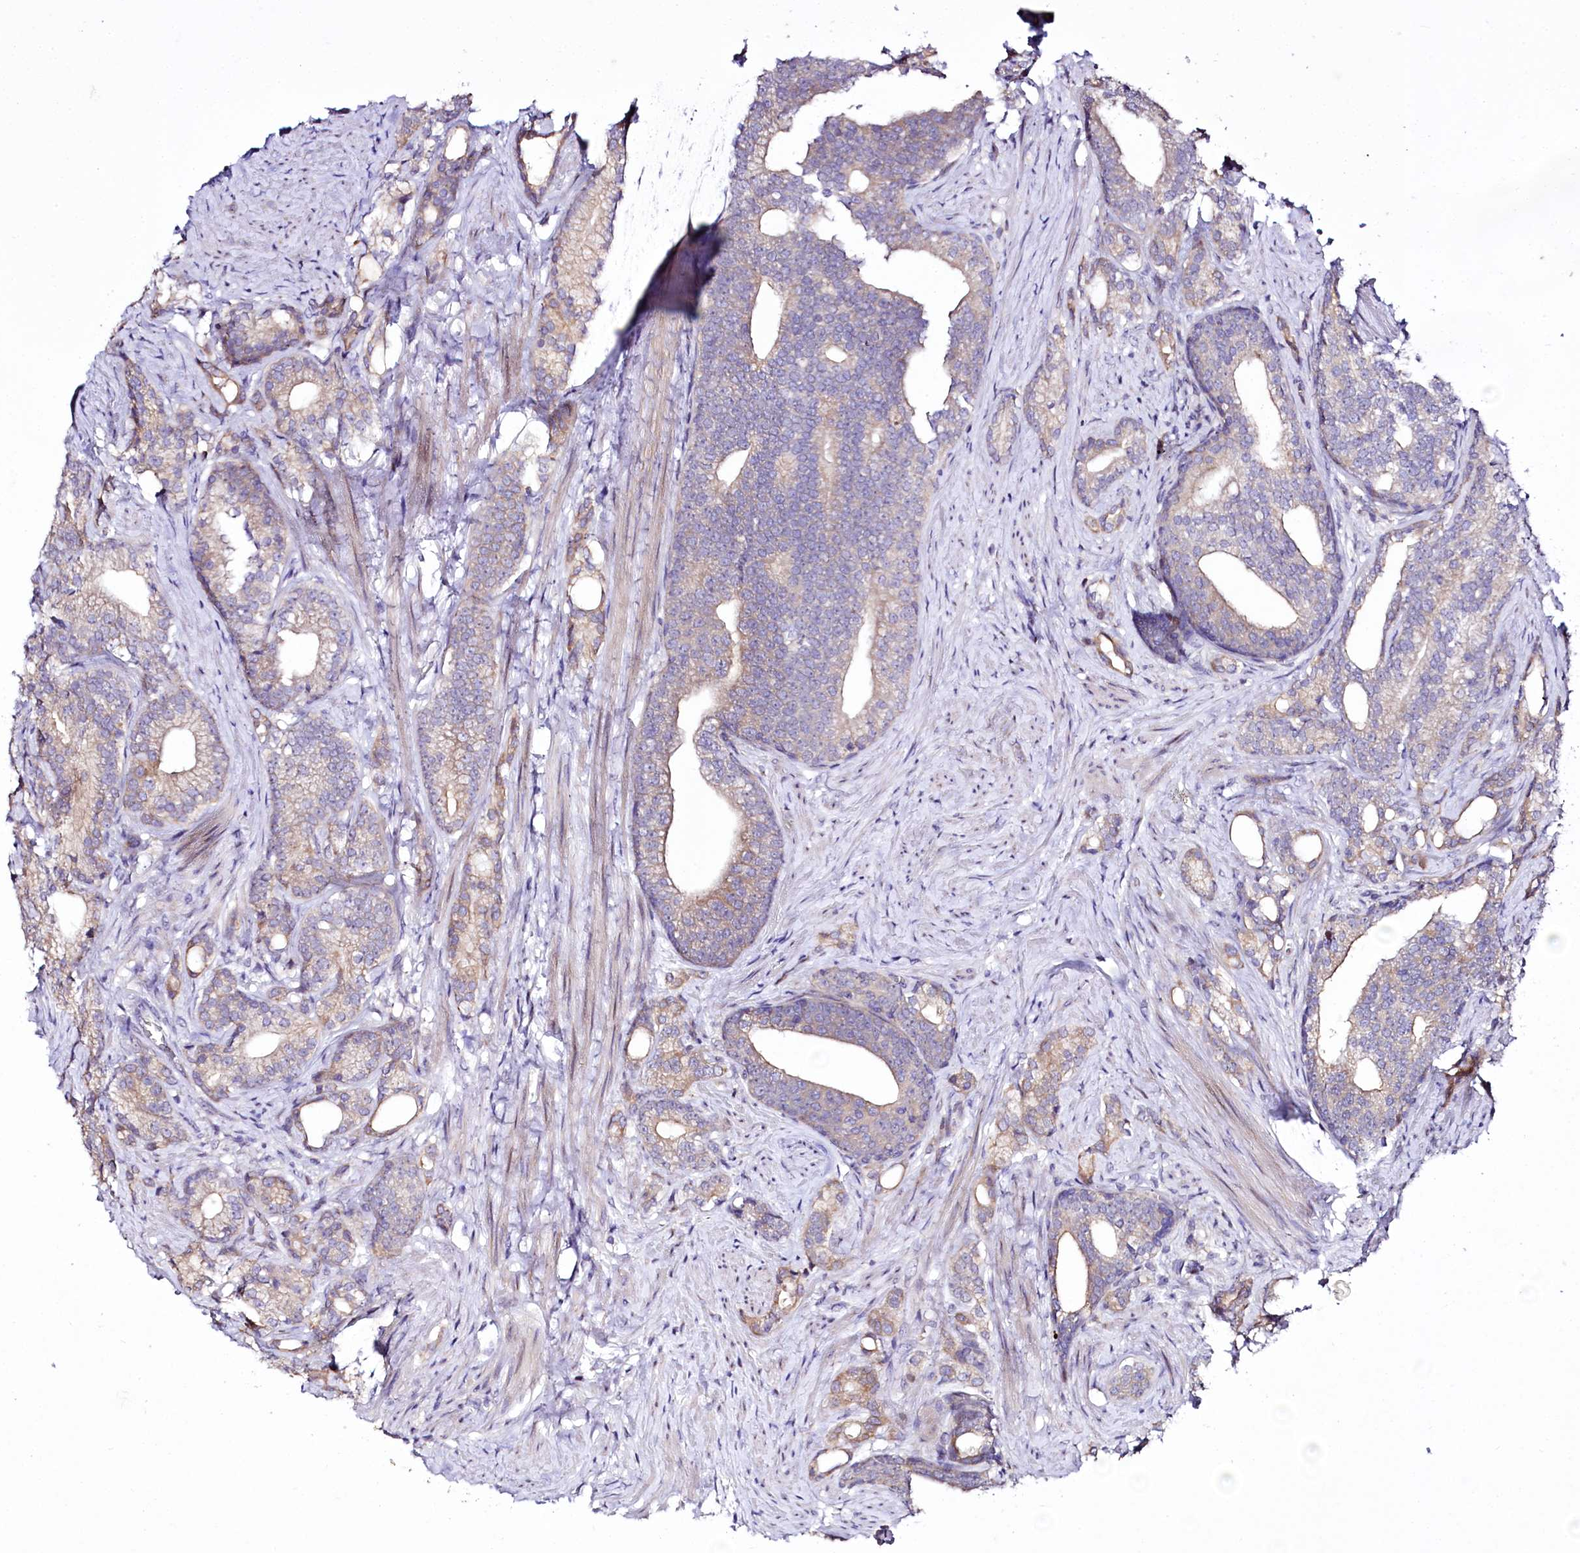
{"staining": {"intensity": "weak", "quantity": "25%-75%", "location": "cytoplasmic/membranous"}, "tissue": "prostate cancer", "cell_type": "Tumor cells", "image_type": "cancer", "snomed": [{"axis": "morphology", "description": "Adenocarcinoma, Low grade"}, {"axis": "topography", "description": "Prostate"}], "caption": "Brown immunohistochemical staining in prostate cancer reveals weak cytoplasmic/membranous expression in about 25%-75% of tumor cells.", "gene": "ZC3H12C", "patient": {"sex": "male", "age": 71}}